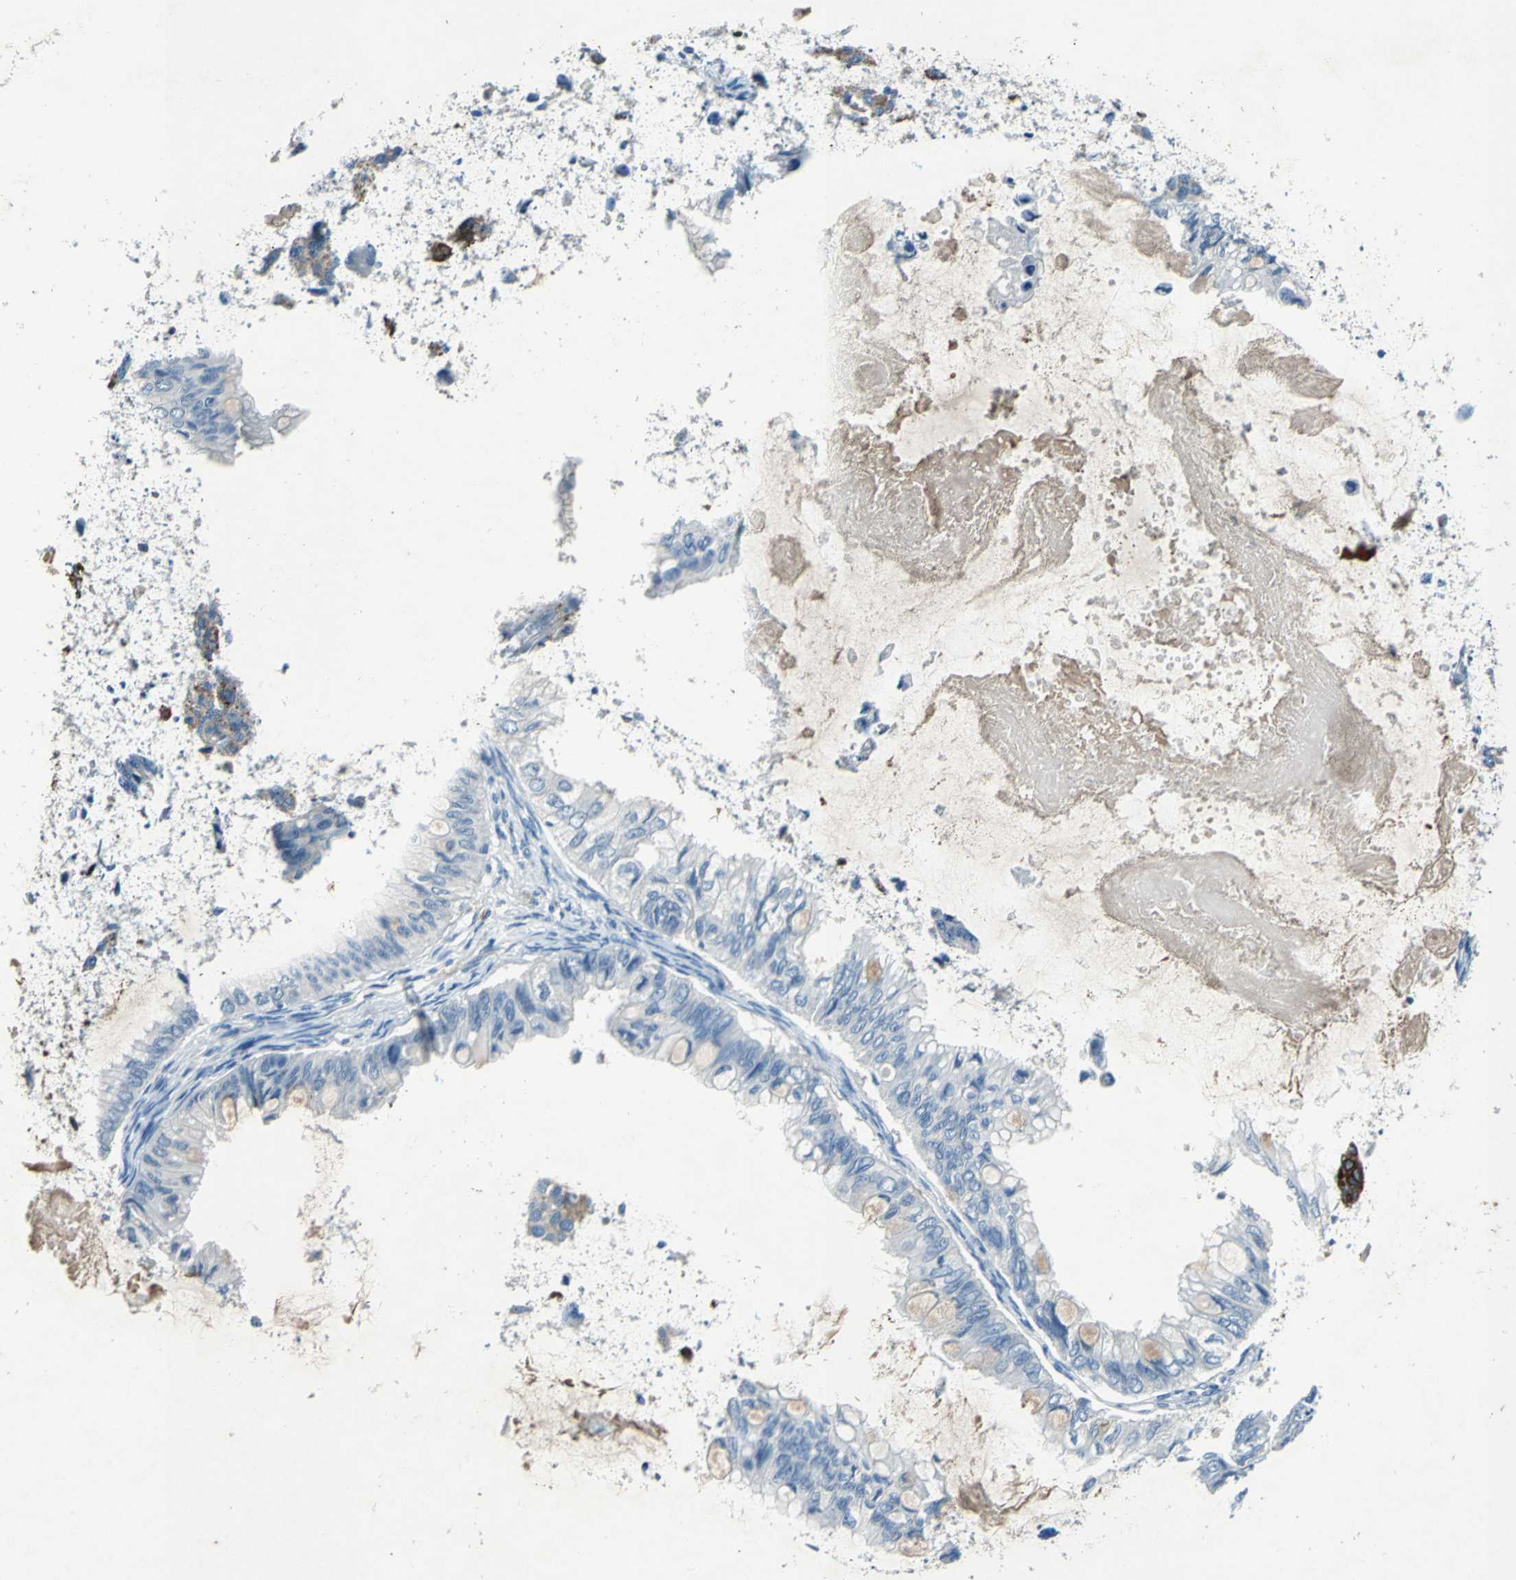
{"staining": {"intensity": "negative", "quantity": "none", "location": "none"}, "tissue": "ovarian cancer", "cell_type": "Tumor cells", "image_type": "cancer", "snomed": [{"axis": "morphology", "description": "Cystadenocarcinoma, mucinous, NOS"}, {"axis": "topography", "description": "Ovary"}], "caption": "The image demonstrates no significant expression in tumor cells of ovarian cancer. (Stains: DAB immunohistochemistry with hematoxylin counter stain, Microscopy: brightfield microscopy at high magnification).", "gene": "RPS13", "patient": {"sex": "female", "age": 80}}